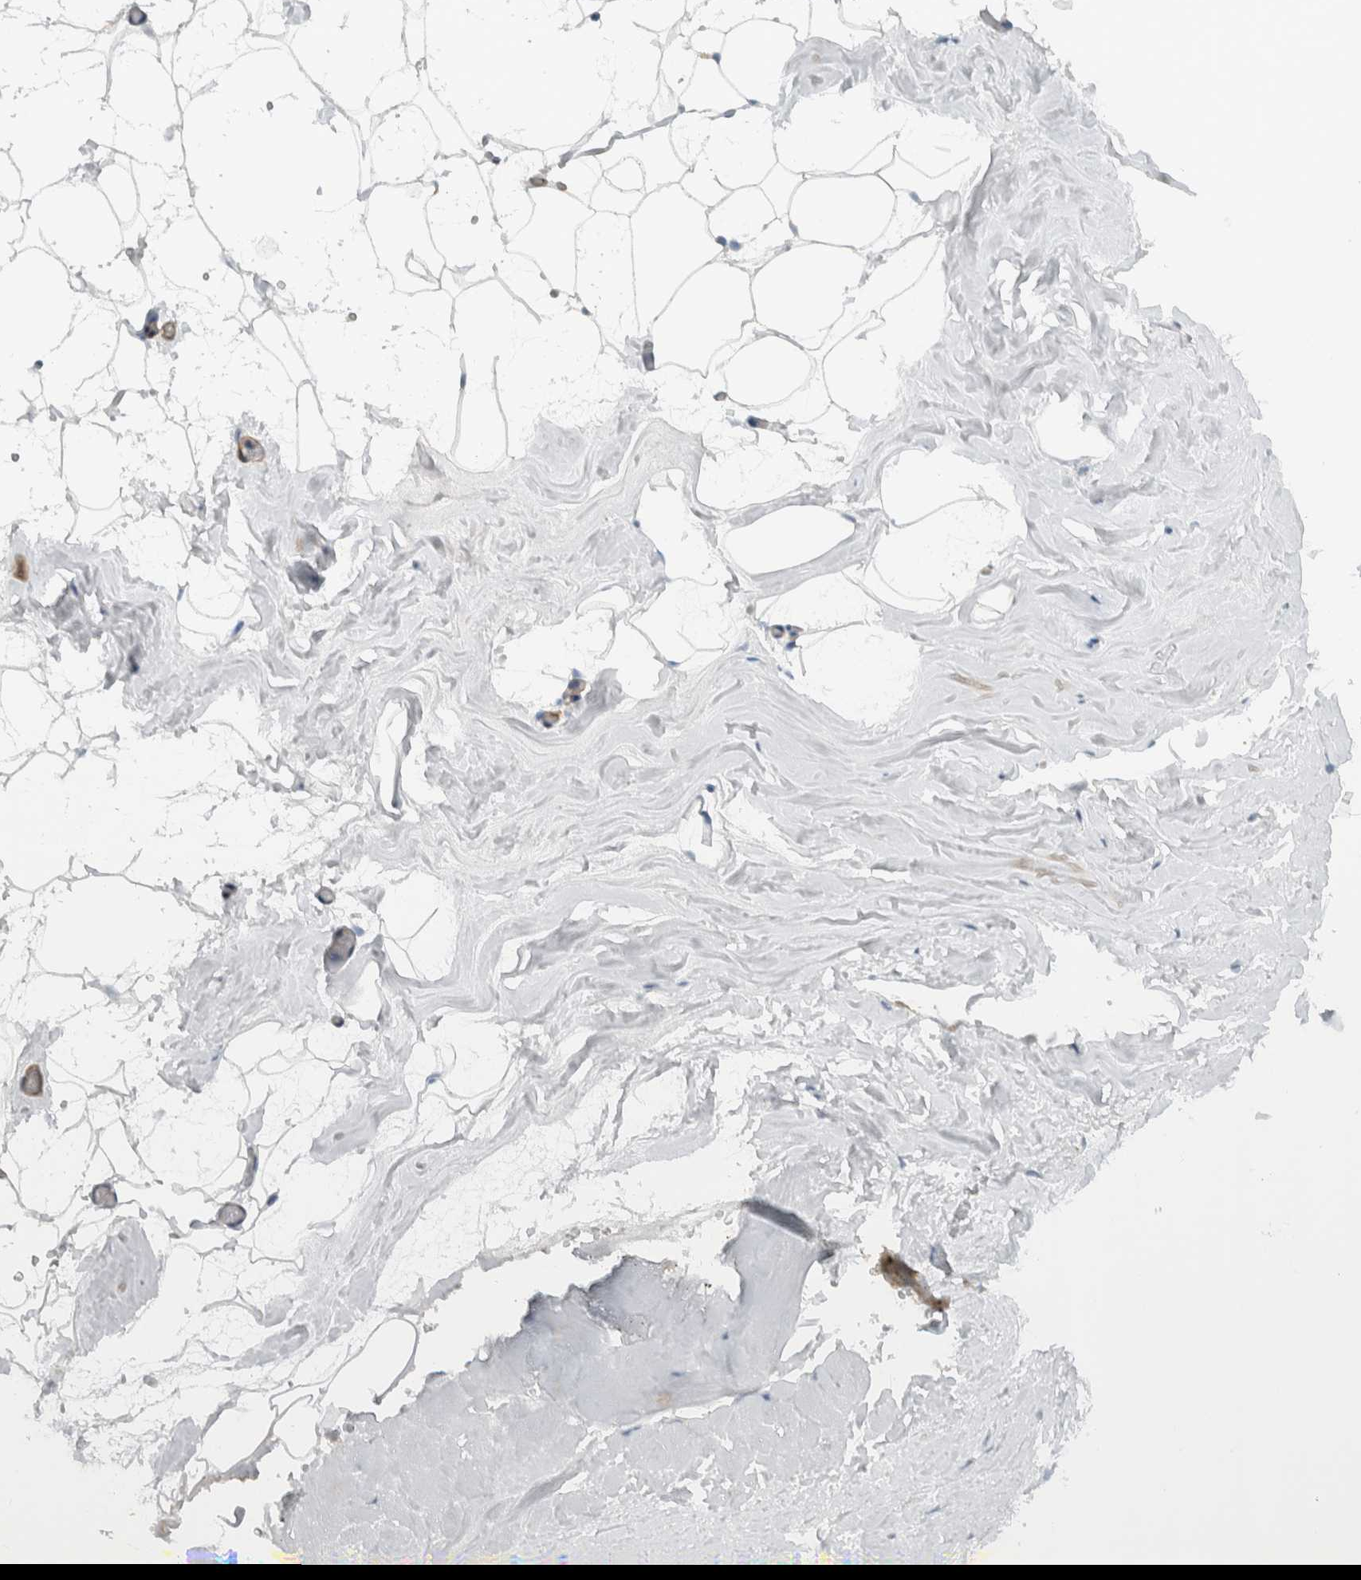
{"staining": {"intensity": "weak", "quantity": "25%-75%", "location": "cytoplasmic/membranous"}, "tissue": "adipose tissue", "cell_type": "Adipocytes", "image_type": "normal", "snomed": [{"axis": "morphology", "description": "Normal tissue, NOS"}, {"axis": "morphology", "description": "Fibrosis, NOS"}, {"axis": "topography", "description": "Breast"}, {"axis": "topography", "description": "Adipose tissue"}], "caption": "Adipose tissue stained with immunohistochemistry (IHC) exhibits weak cytoplasmic/membranous staining in about 25%-75% of adipocytes. The staining was performed using DAB (3,3'-diaminobenzidine) to visualize the protein expression in brown, while the nuclei were stained in blue with hematoxylin (Magnification: 20x).", "gene": "MPRIP", "patient": {"sex": "female", "age": 39}}